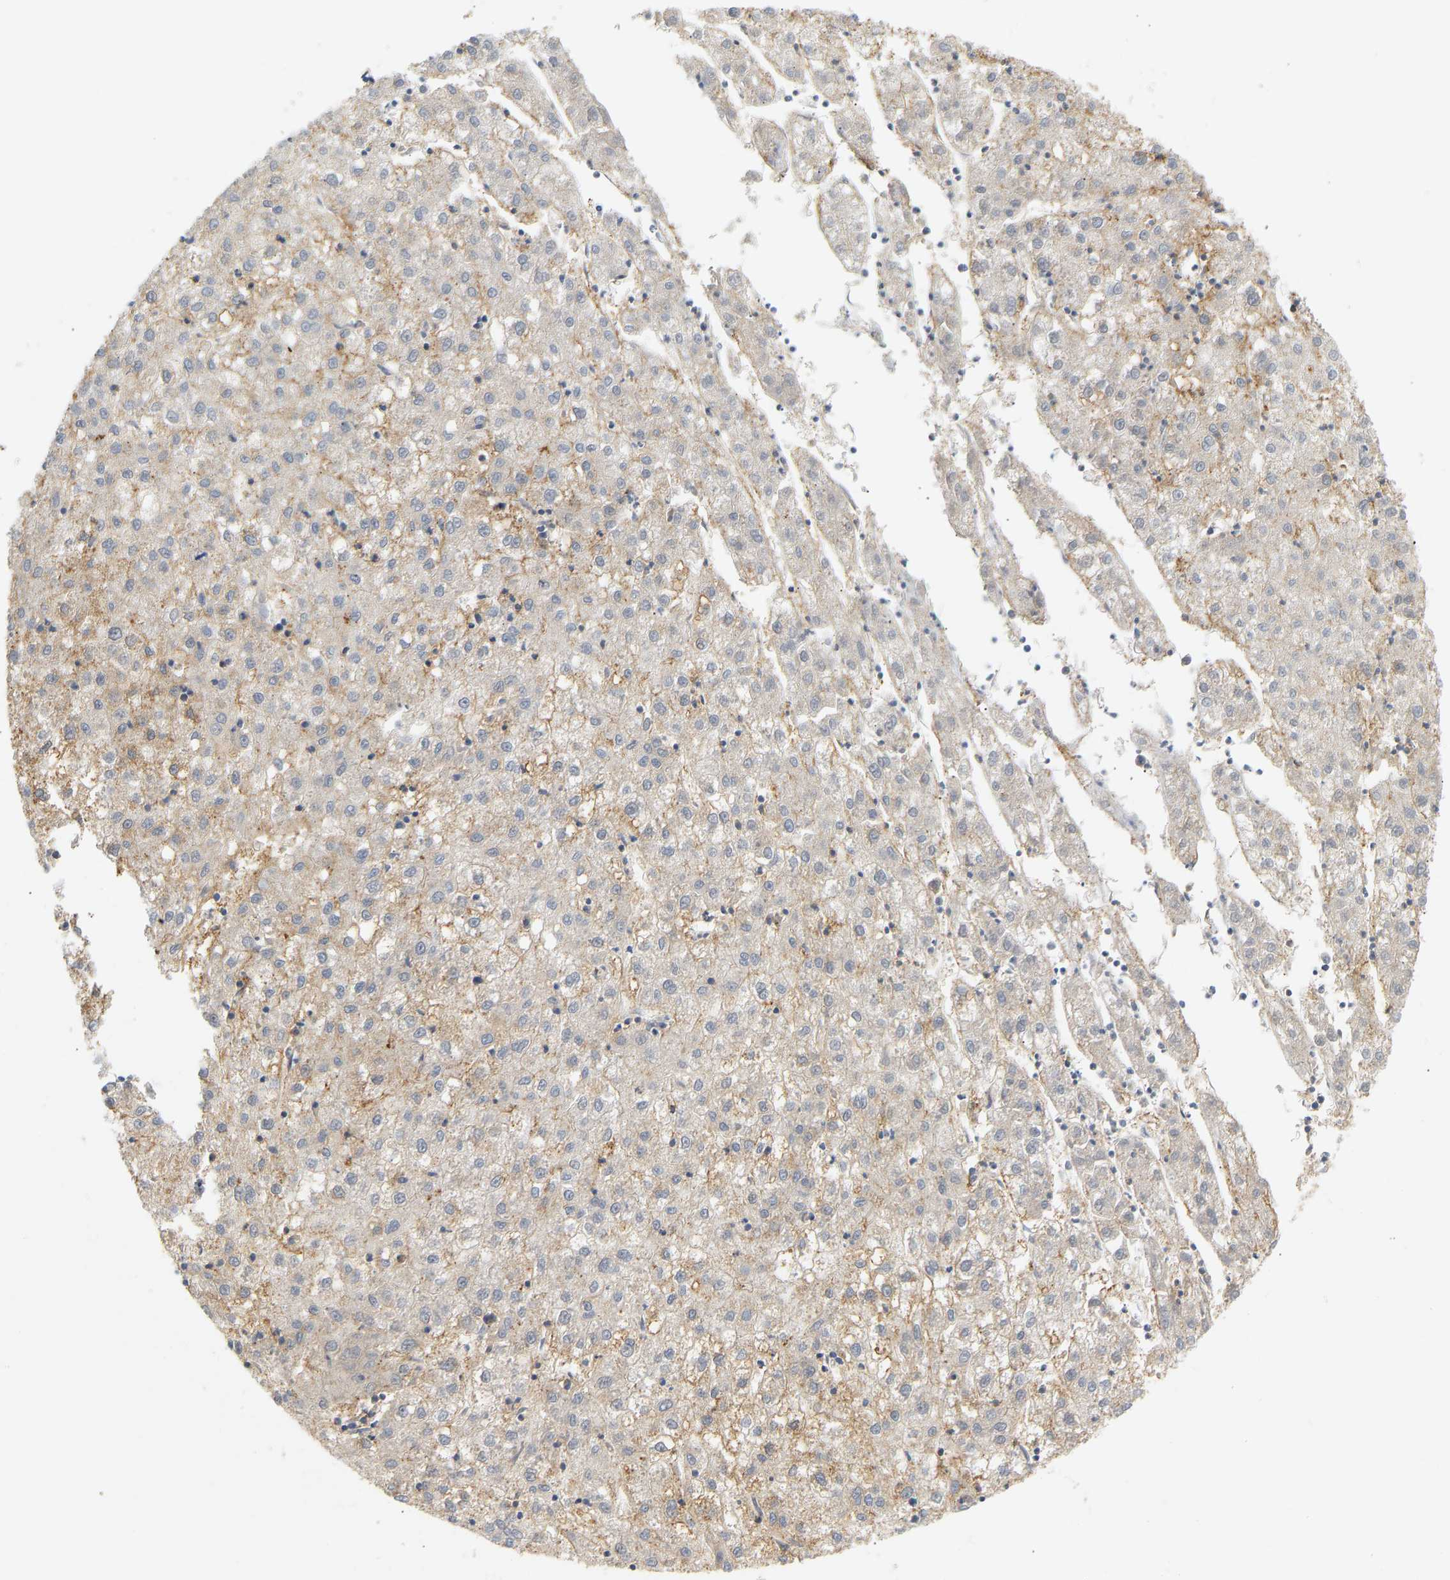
{"staining": {"intensity": "weak", "quantity": "<25%", "location": "cytoplasmic/membranous"}, "tissue": "liver cancer", "cell_type": "Tumor cells", "image_type": "cancer", "snomed": [{"axis": "morphology", "description": "Carcinoma, Hepatocellular, NOS"}, {"axis": "topography", "description": "Liver"}], "caption": "A high-resolution micrograph shows immunohistochemistry staining of hepatocellular carcinoma (liver), which shows no significant expression in tumor cells.", "gene": "BVES", "patient": {"sex": "male", "age": 72}}